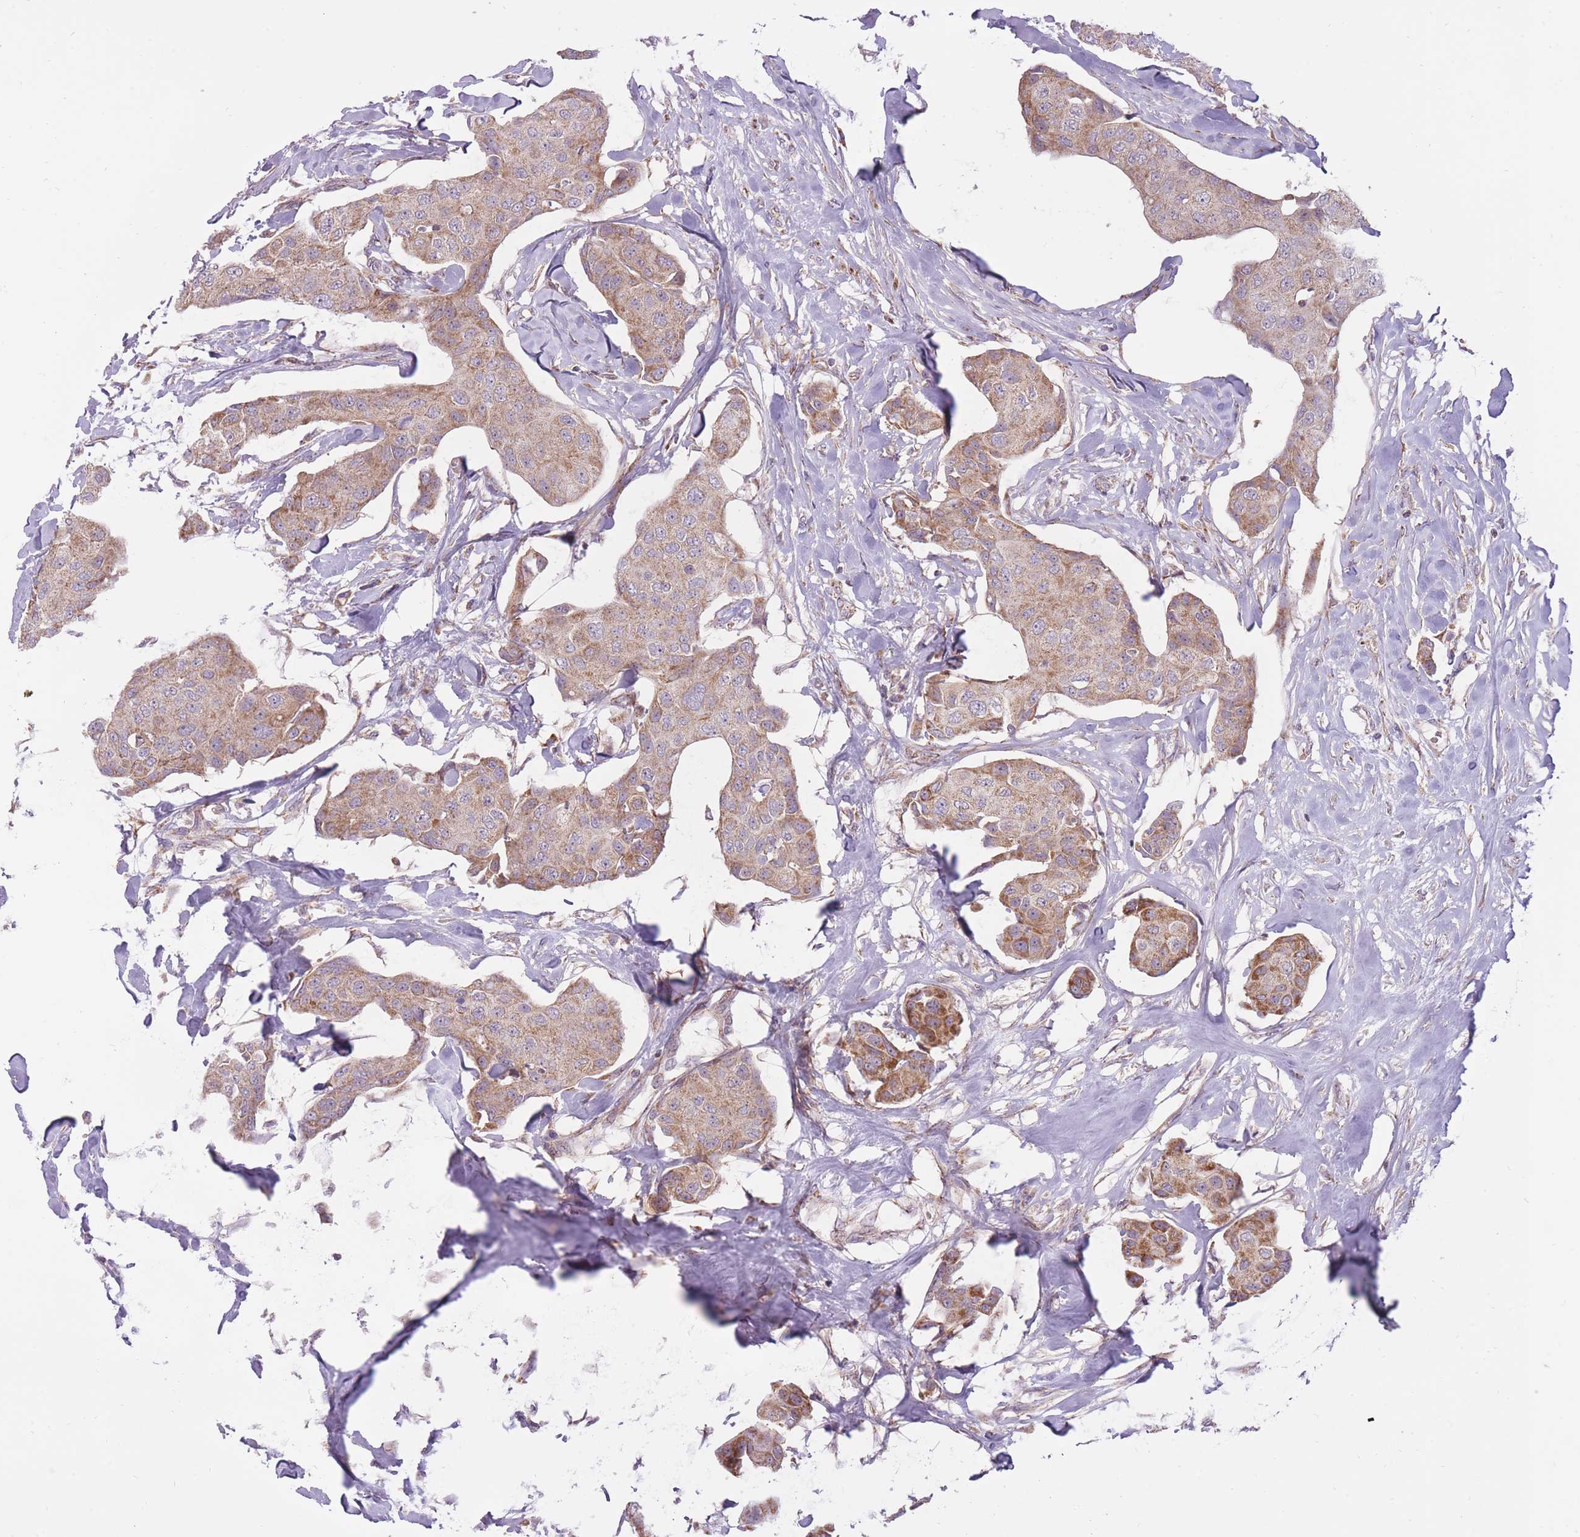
{"staining": {"intensity": "moderate", "quantity": "<25%", "location": "cytoplasmic/membranous"}, "tissue": "breast cancer", "cell_type": "Tumor cells", "image_type": "cancer", "snomed": [{"axis": "morphology", "description": "Duct carcinoma"}, {"axis": "topography", "description": "Breast"}, {"axis": "topography", "description": "Lymph node"}], "caption": "IHC image of infiltrating ductal carcinoma (breast) stained for a protein (brown), which exhibits low levels of moderate cytoplasmic/membranous staining in approximately <25% of tumor cells.", "gene": "LIN7C", "patient": {"sex": "female", "age": 80}}